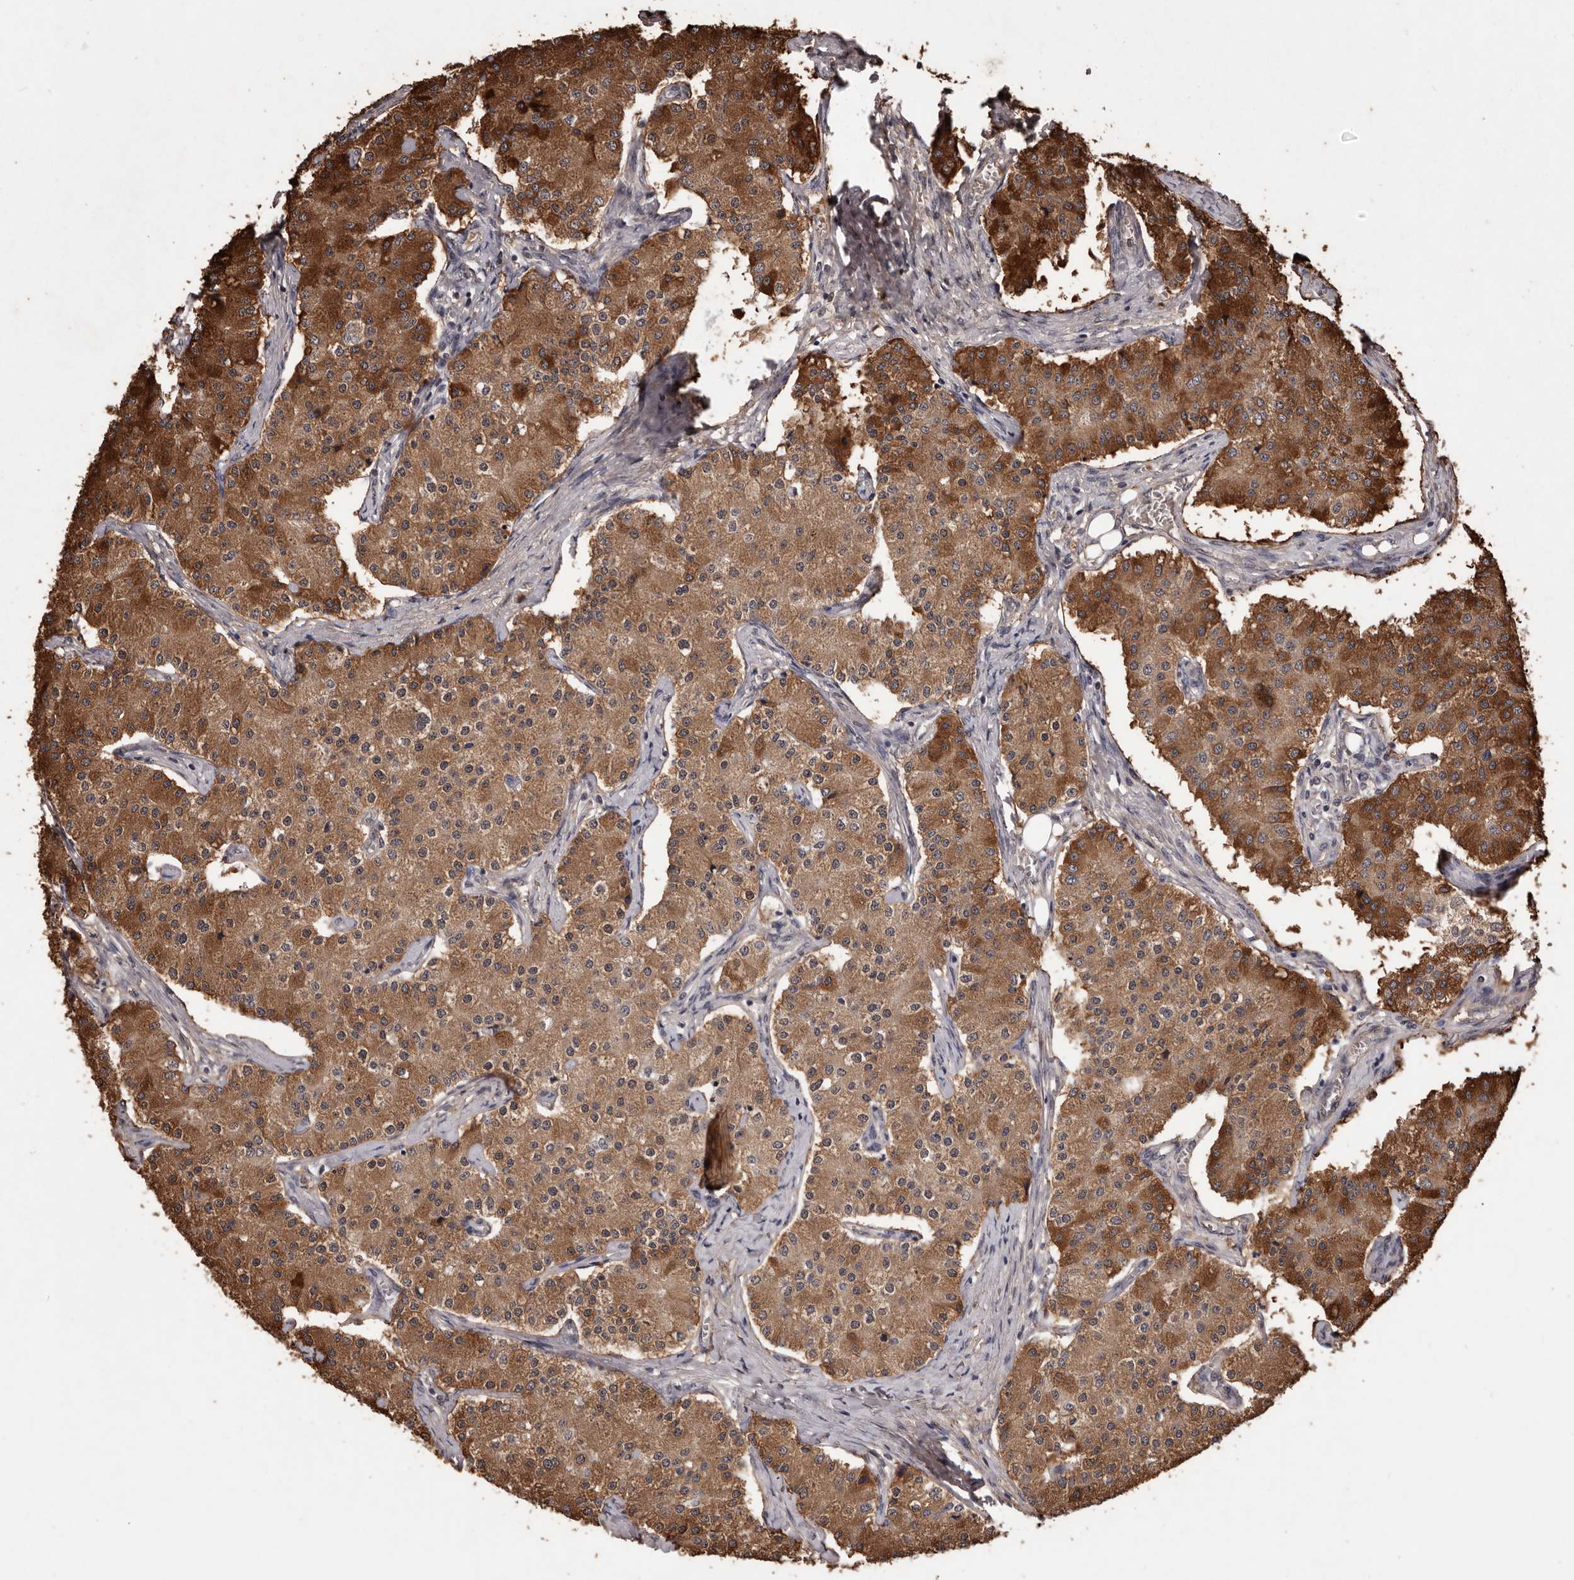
{"staining": {"intensity": "strong", "quantity": ">75%", "location": "cytoplasmic/membranous"}, "tissue": "carcinoid", "cell_type": "Tumor cells", "image_type": "cancer", "snomed": [{"axis": "morphology", "description": "Carcinoid, malignant, NOS"}, {"axis": "topography", "description": "Colon"}], "caption": "This image exhibits malignant carcinoid stained with immunohistochemistry to label a protein in brown. The cytoplasmic/membranous of tumor cells show strong positivity for the protein. Nuclei are counter-stained blue.", "gene": "CELF3", "patient": {"sex": "female", "age": 52}}